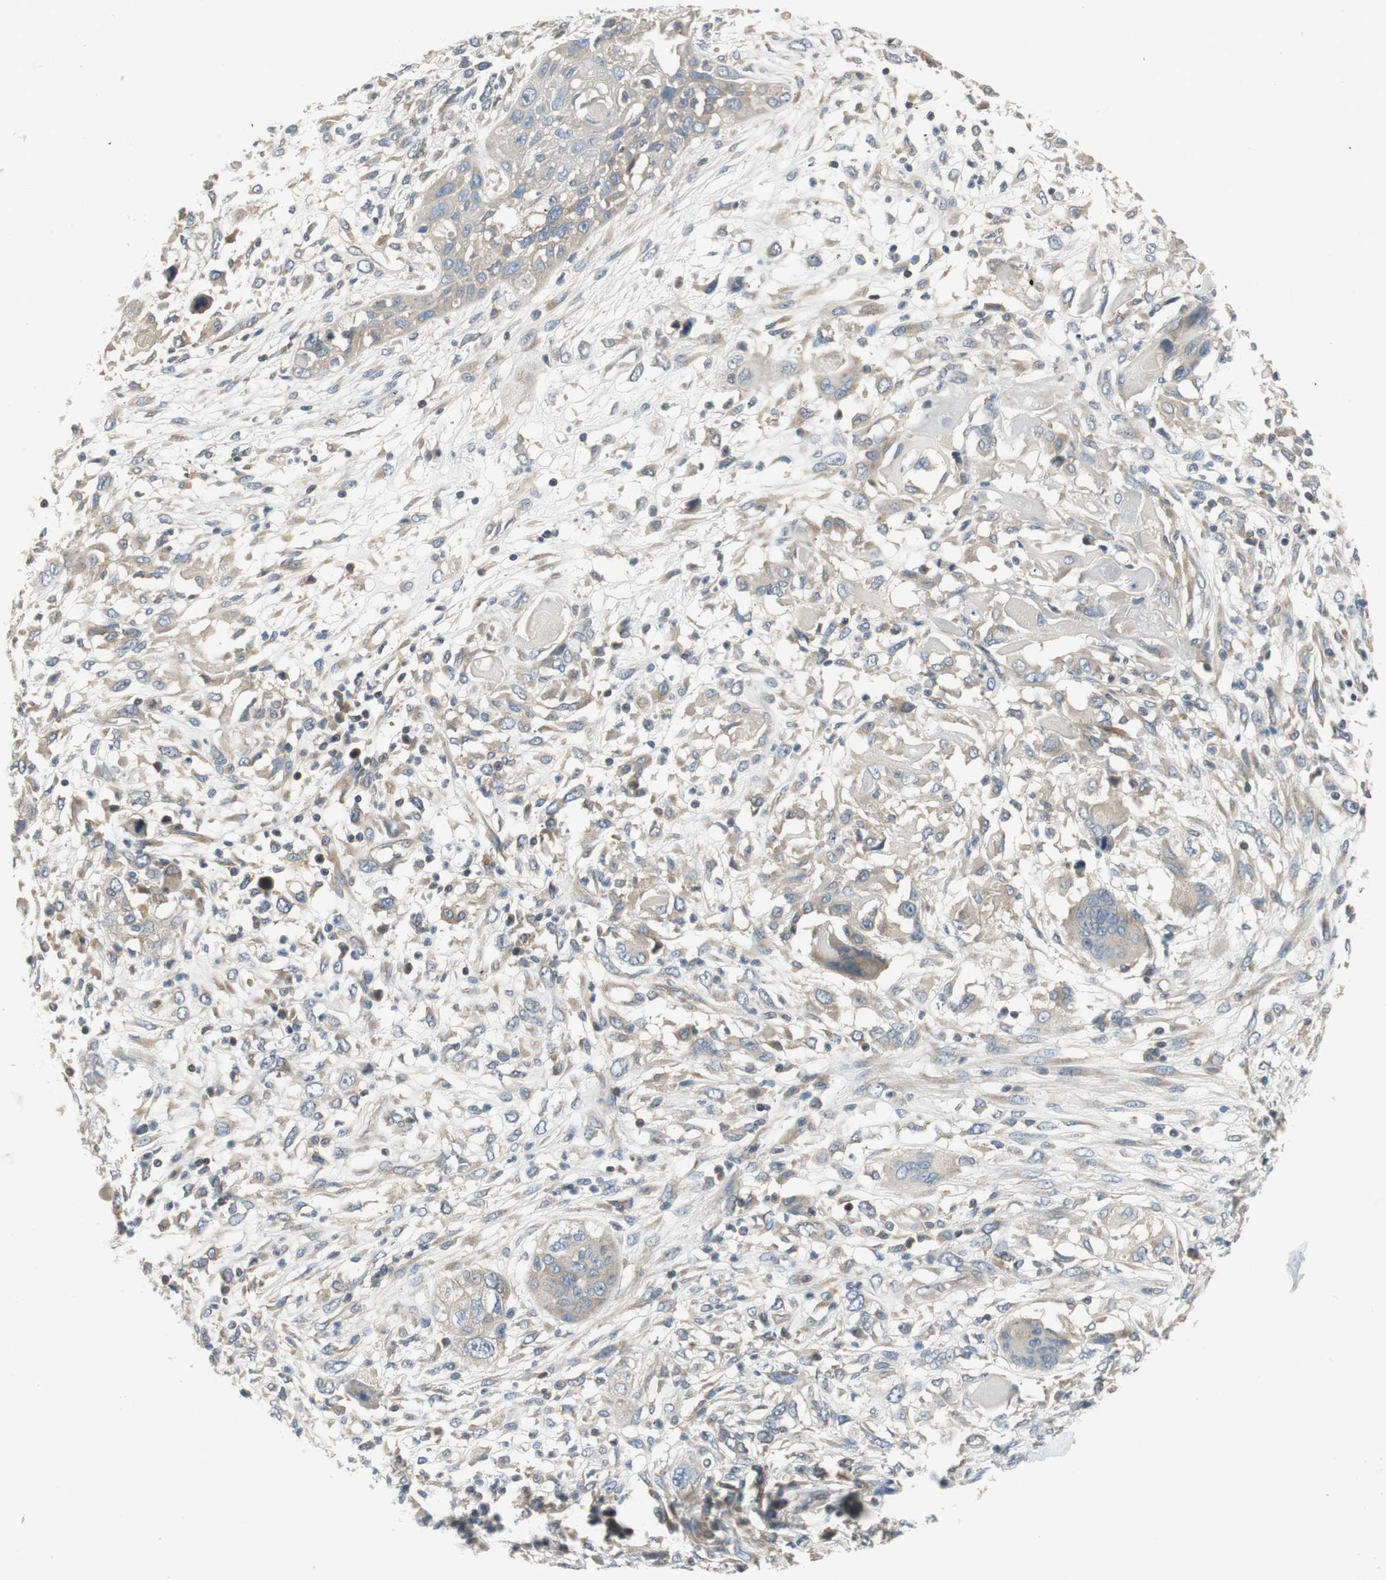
{"staining": {"intensity": "weak", "quantity": ">75%", "location": "cytoplasmic/membranous"}, "tissue": "head and neck cancer", "cell_type": "Tumor cells", "image_type": "cancer", "snomed": [{"axis": "morphology", "description": "Neoplasm, malignant, NOS"}, {"axis": "topography", "description": "Salivary gland"}, {"axis": "topography", "description": "Head-Neck"}], "caption": "Immunohistochemistry (IHC) histopathology image of neoplastic tissue: human head and neck cancer stained using IHC shows low levels of weak protein expression localized specifically in the cytoplasmic/membranous of tumor cells, appearing as a cytoplasmic/membranous brown color.", "gene": "PRKAA1", "patient": {"sex": "male", "age": 43}}